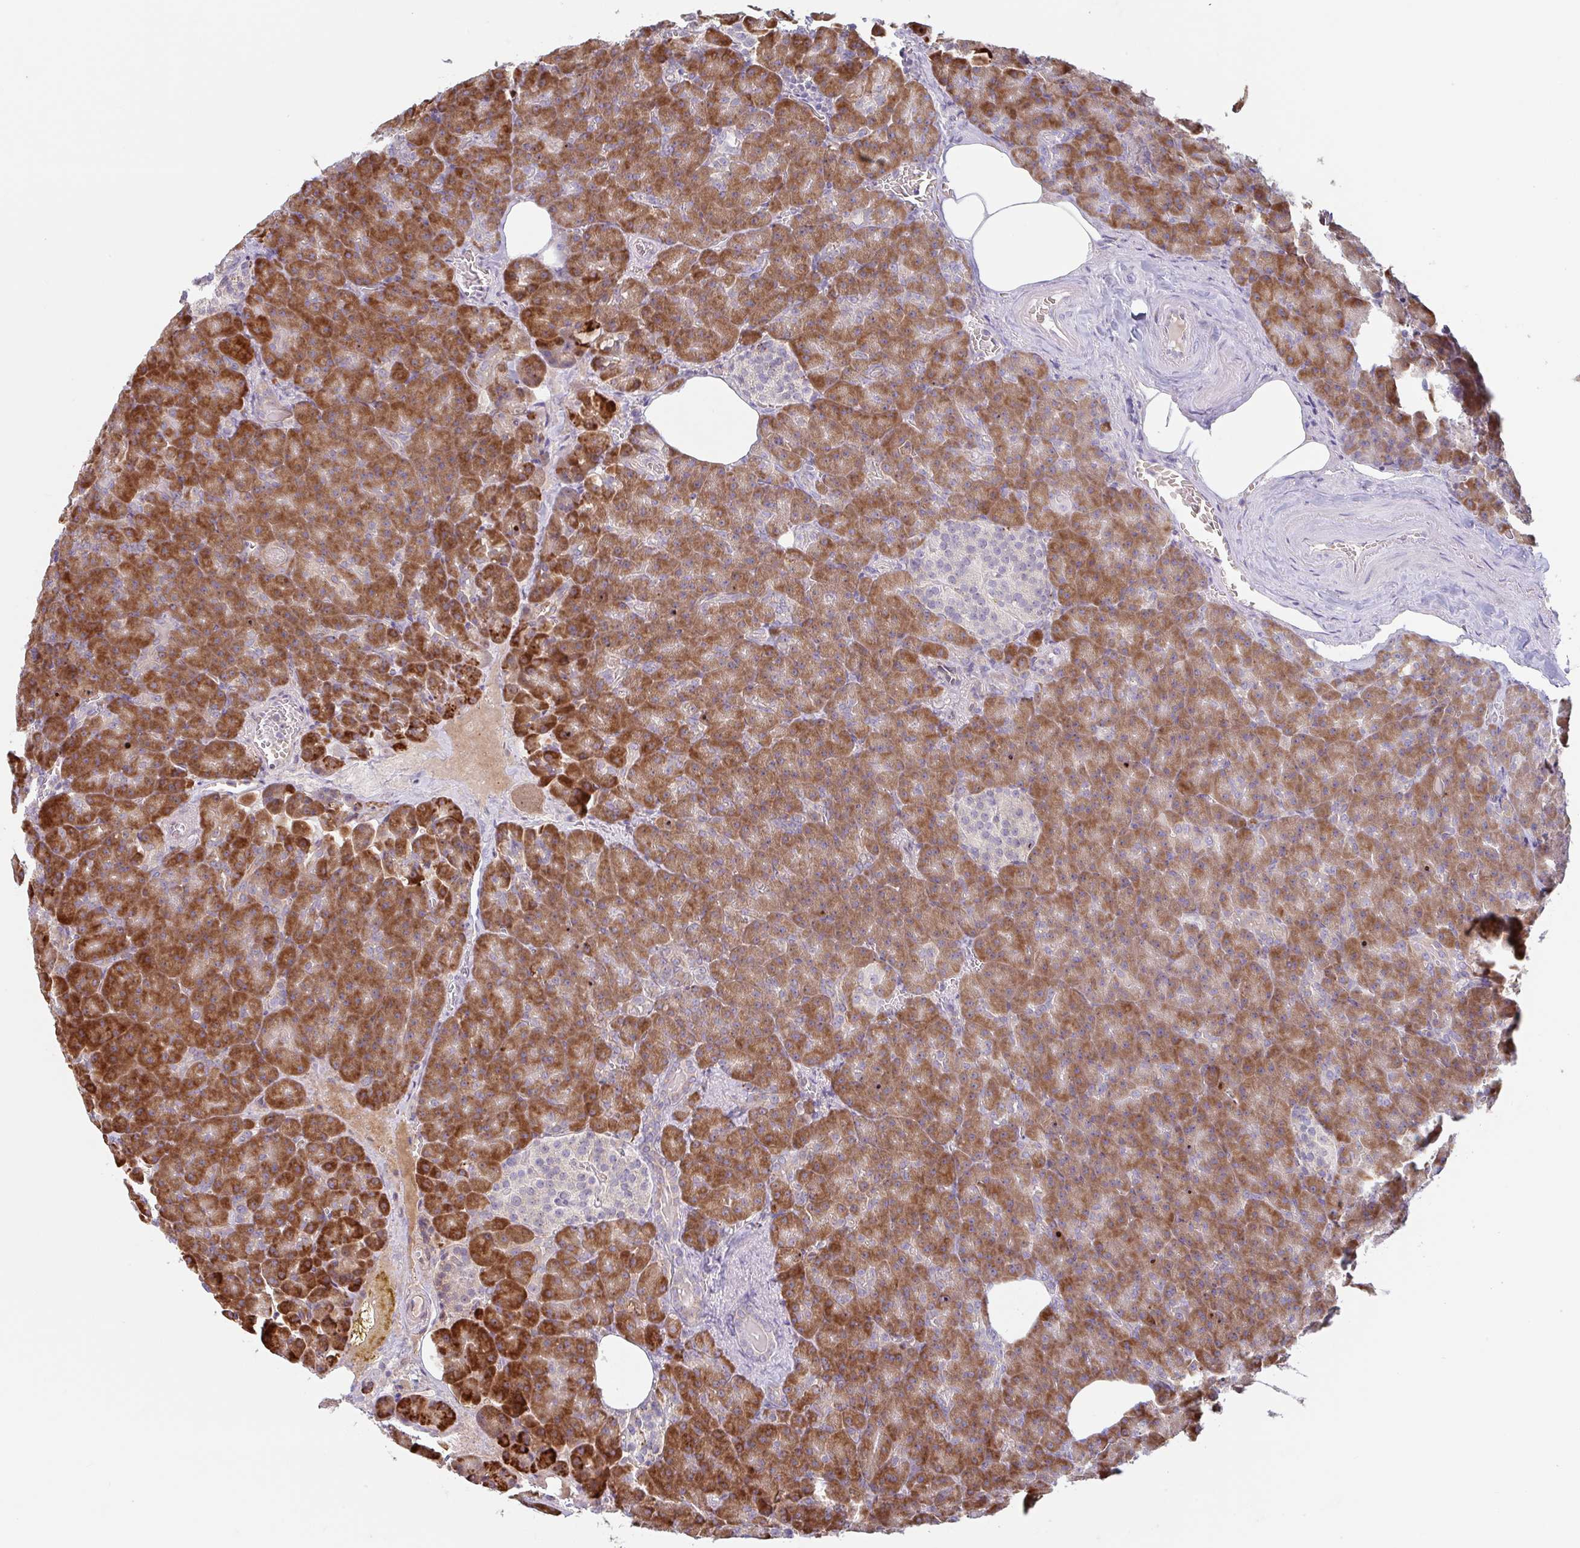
{"staining": {"intensity": "strong", "quantity": ">75%", "location": "cytoplasmic/membranous"}, "tissue": "pancreas", "cell_type": "Exocrine glandular cells", "image_type": "normal", "snomed": [{"axis": "morphology", "description": "Normal tissue, NOS"}, {"axis": "topography", "description": "Pancreas"}], "caption": "Protein expression analysis of unremarkable pancreas reveals strong cytoplasmic/membranous positivity in about >75% of exocrine glandular cells. (DAB (3,3'-diaminobenzidine) IHC with brightfield microscopy, high magnification).", "gene": "RIT1", "patient": {"sex": "female", "age": 74}}